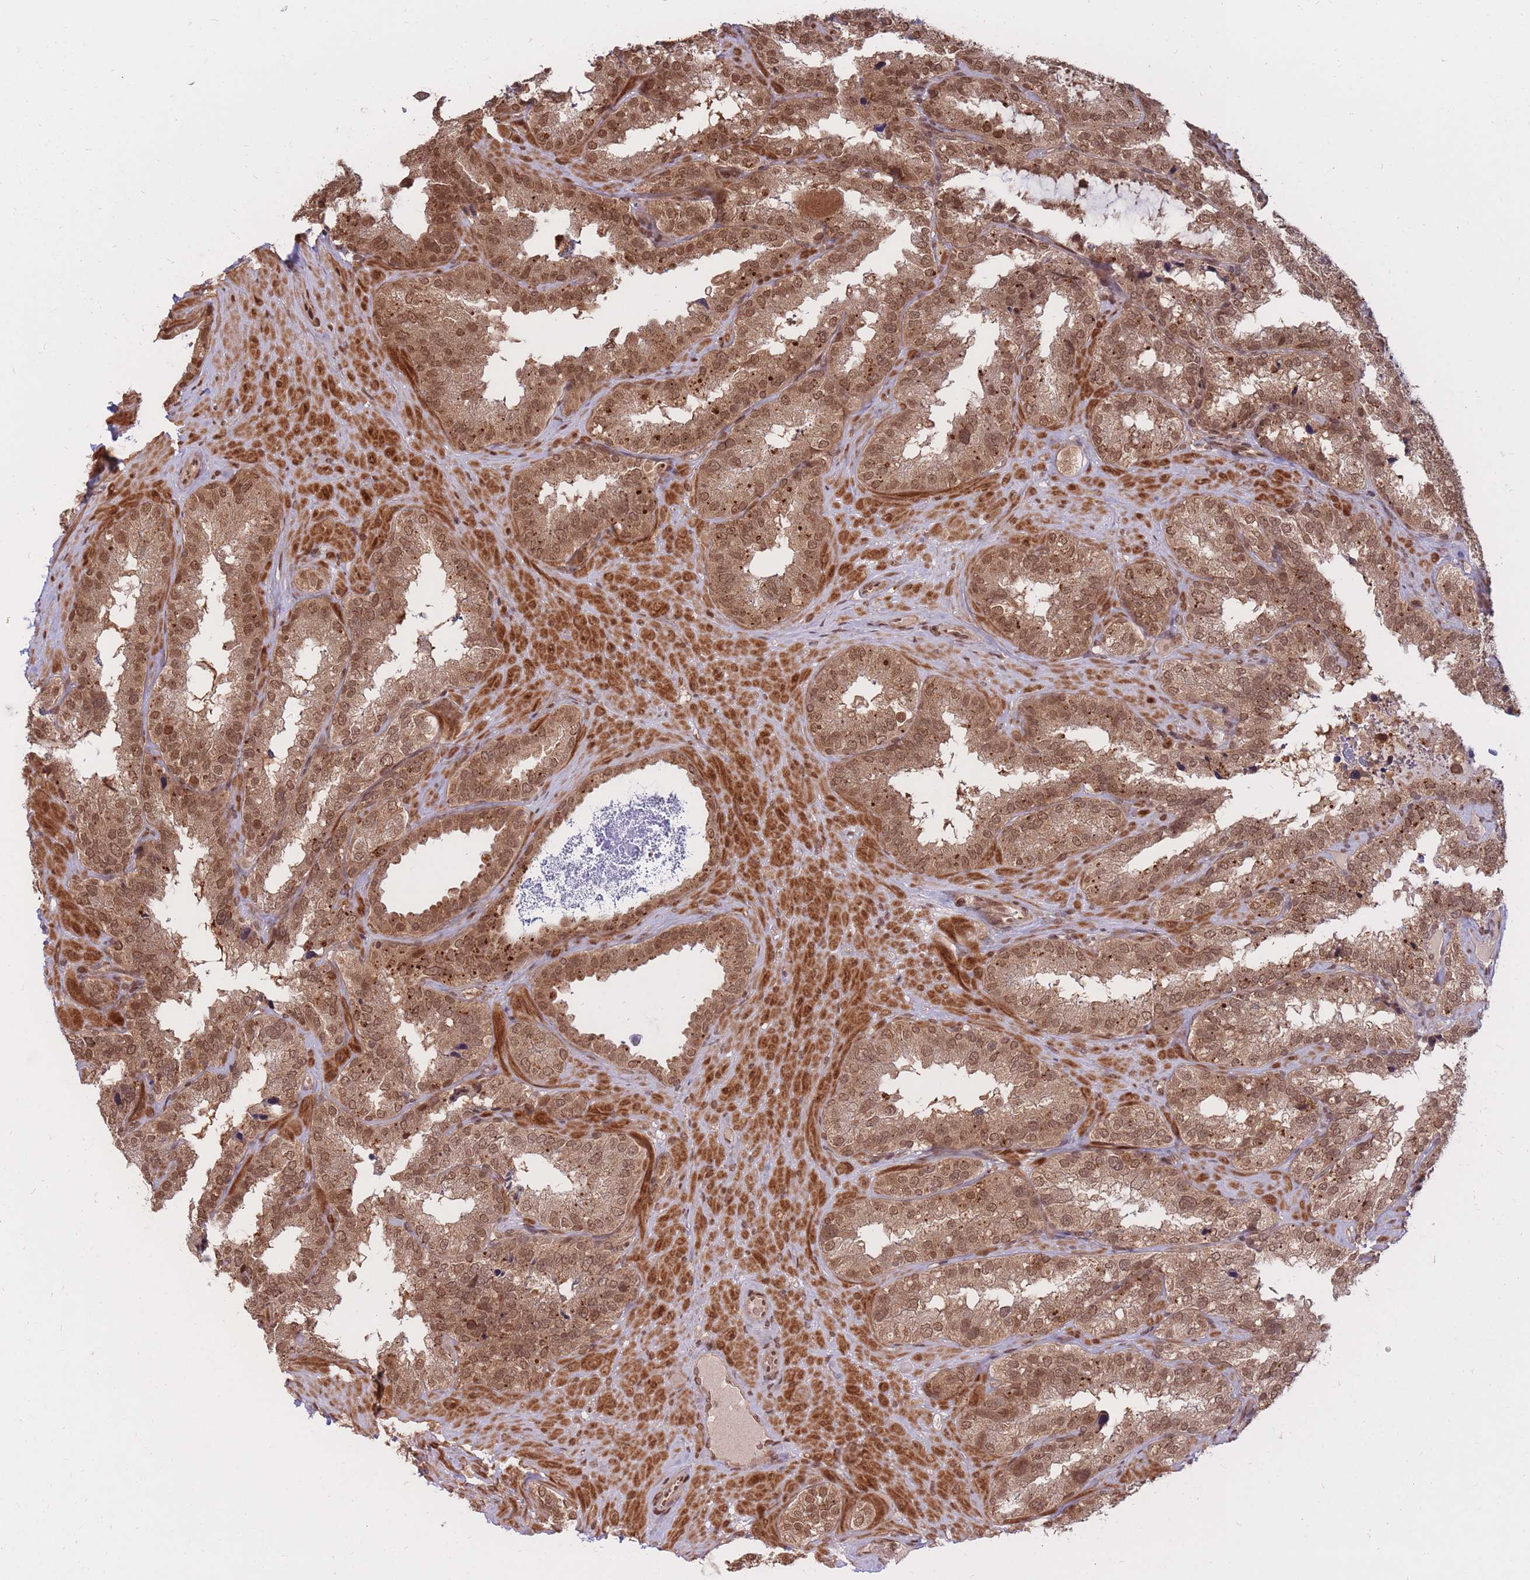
{"staining": {"intensity": "moderate", "quantity": ">75%", "location": "cytoplasmic/membranous,nuclear"}, "tissue": "seminal vesicle", "cell_type": "Glandular cells", "image_type": "normal", "snomed": [{"axis": "morphology", "description": "Normal tissue, NOS"}, {"axis": "topography", "description": "Seminal veicle"}], "caption": "A photomicrograph of human seminal vesicle stained for a protein reveals moderate cytoplasmic/membranous,nuclear brown staining in glandular cells. (Stains: DAB (3,3'-diaminobenzidine) in brown, nuclei in blue, Microscopy: brightfield microscopy at high magnification).", "gene": "SRA1", "patient": {"sex": "male", "age": 58}}